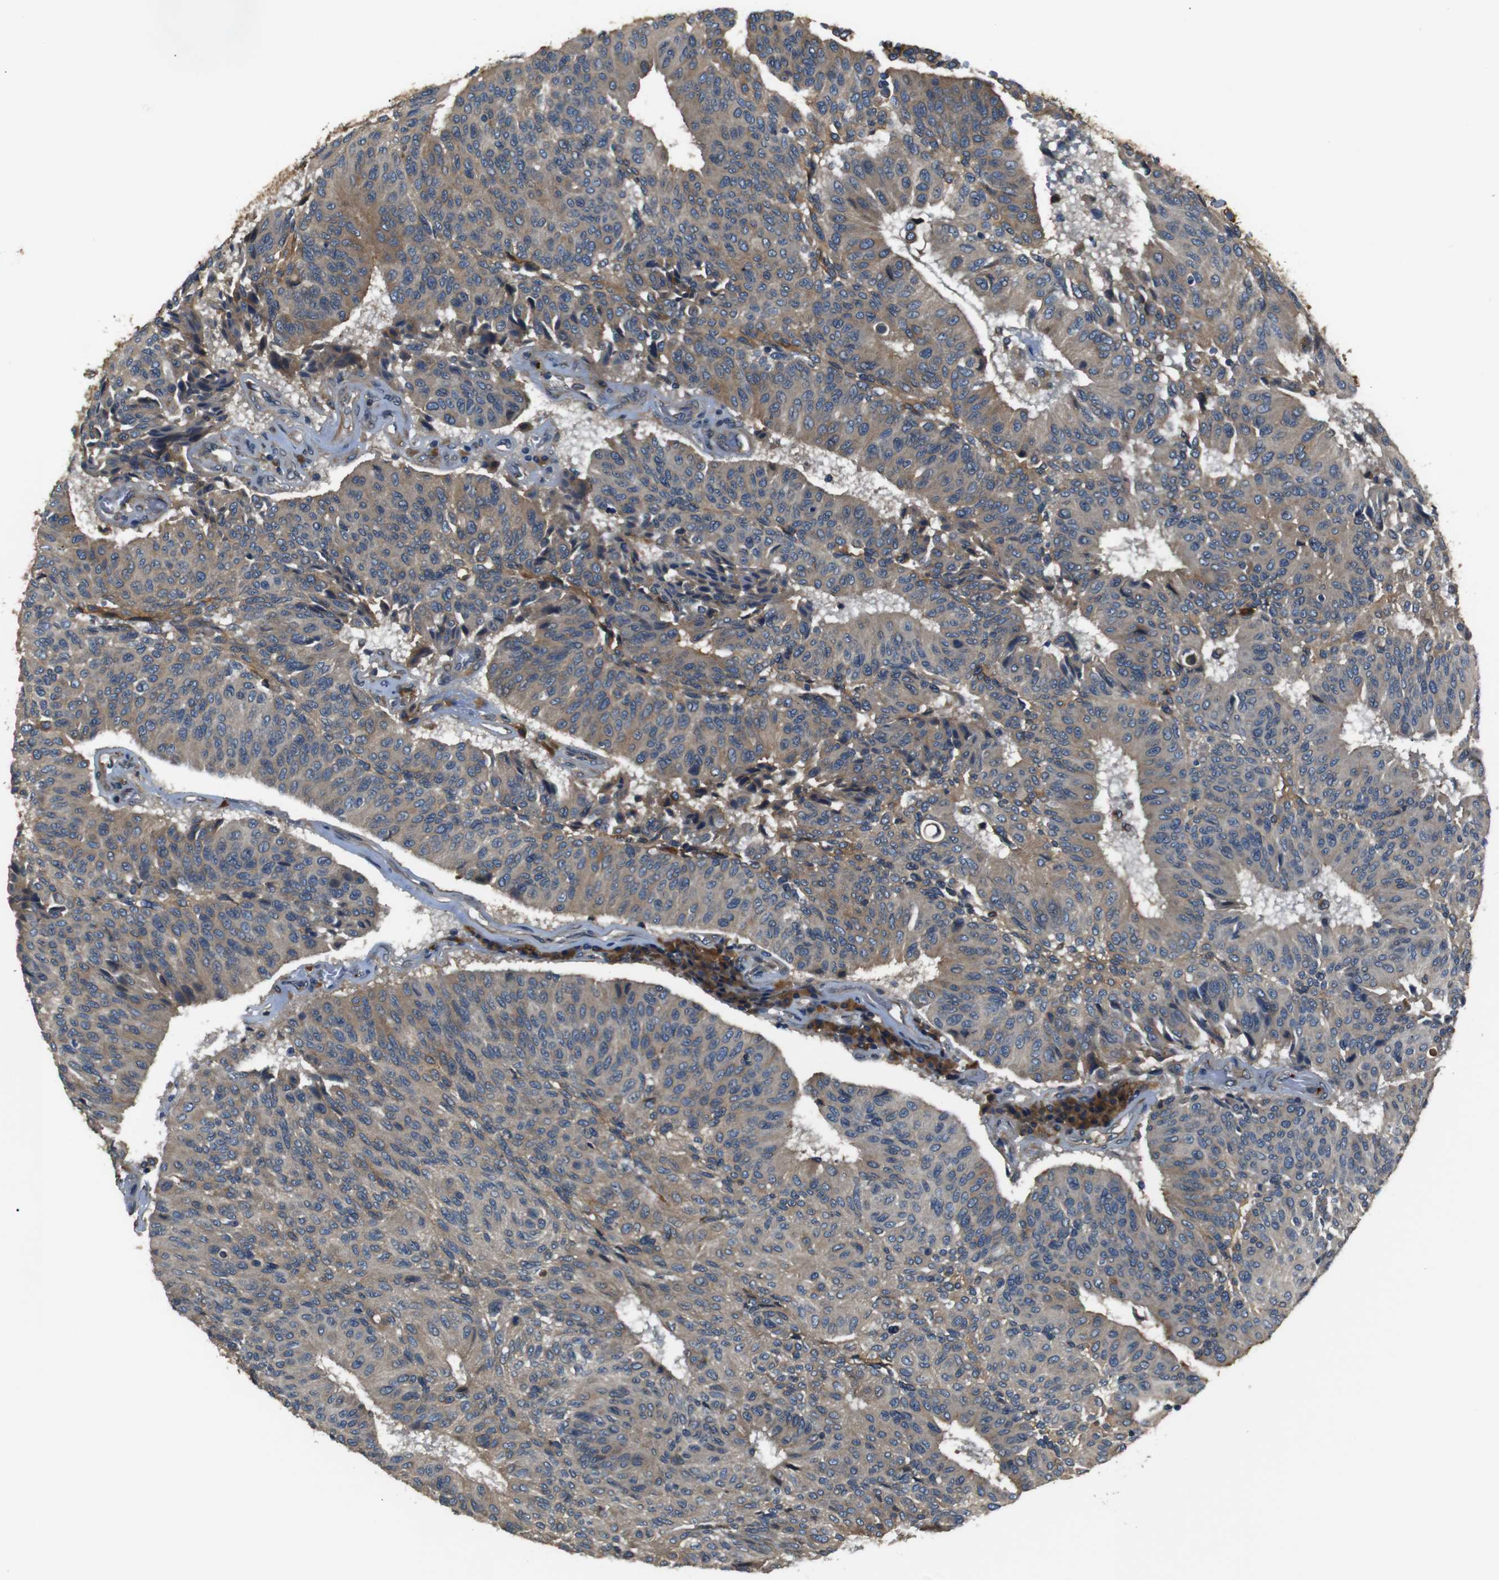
{"staining": {"intensity": "moderate", "quantity": ">75%", "location": "cytoplasmic/membranous"}, "tissue": "urothelial cancer", "cell_type": "Tumor cells", "image_type": "cancer", "snomed": [{"axis": "morphology", "description": "Urothelial carcinoma, High grade"}, {"axis": "topography", "description": "Urinary bladder"}], "caption": "A brown stain highlights moderate cytoplasmic/membranous expression of a protein in high-grade urothelial carcinoma tumor cells.", "gene": "TMED2", "patient": {"sex": "male", "age": 66}}